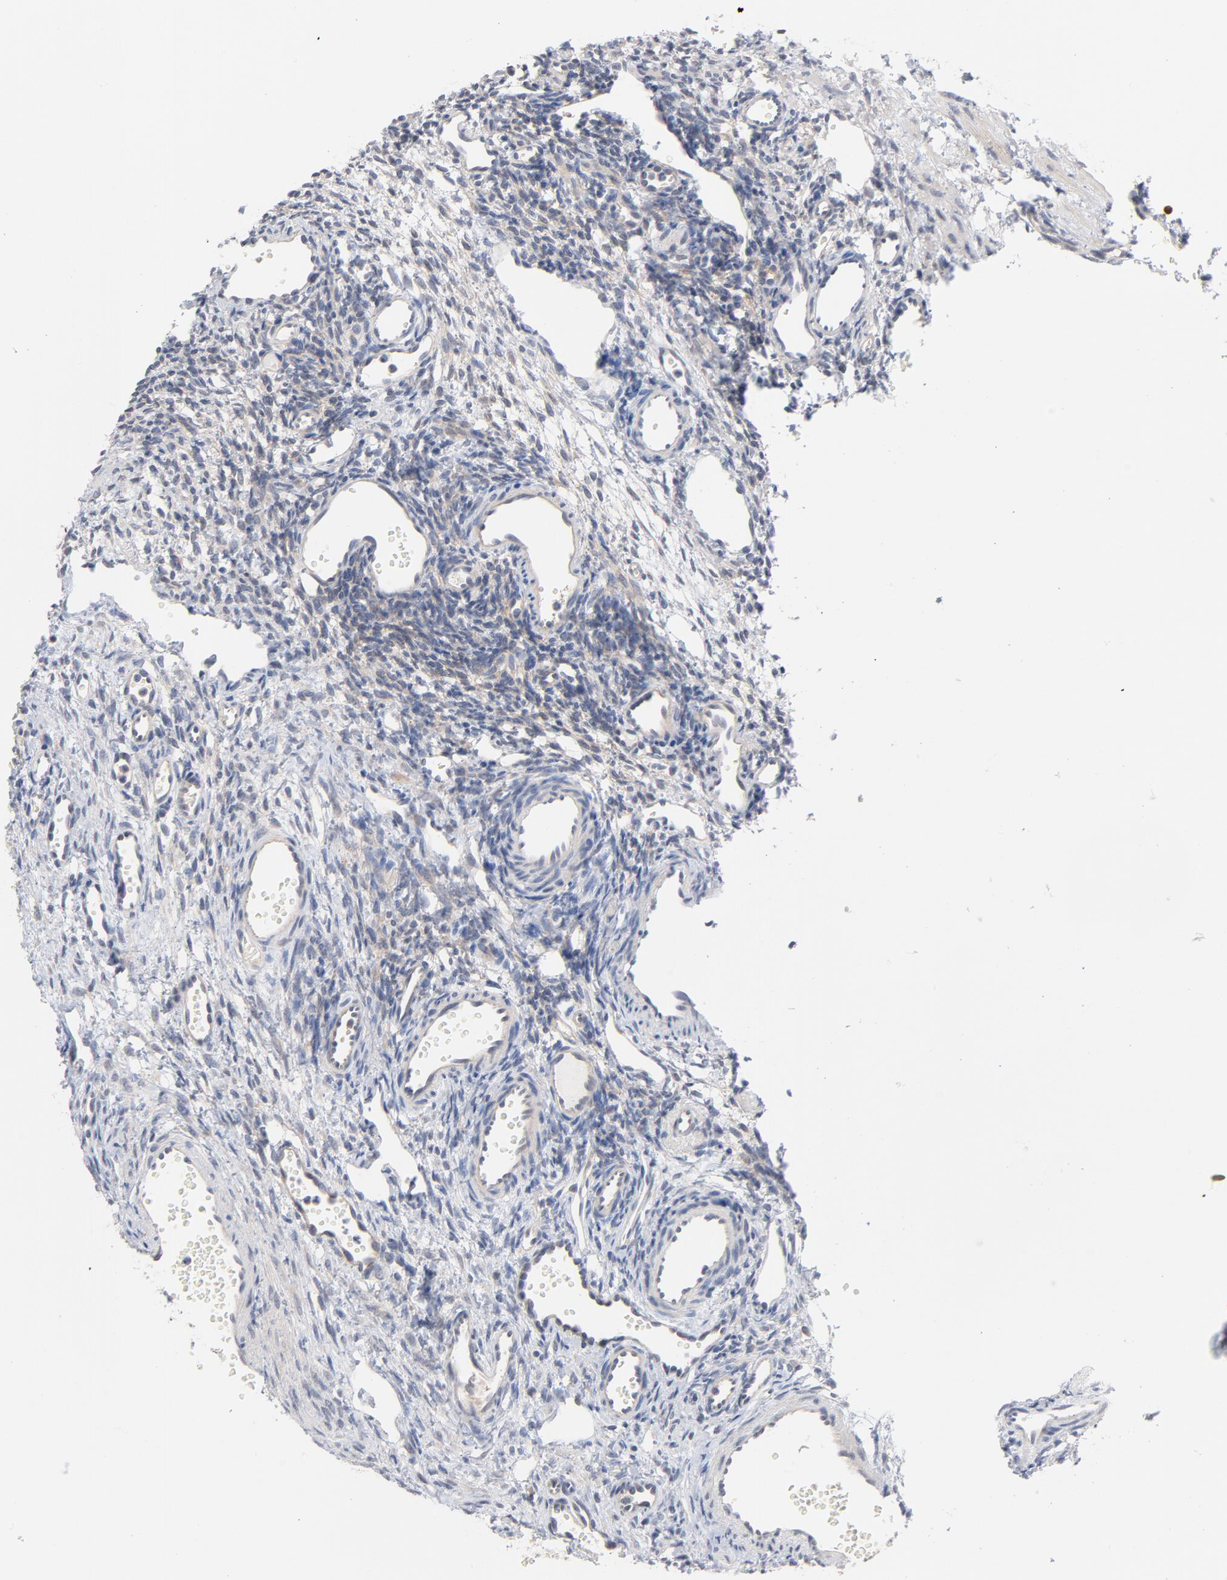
{"staining": {"intensity": "negative", "quantity": "none", "location": "none"}, "tissue": "ovary", "cell_type": "Ovarian stroma cells", "image_type": "normal", "snomed": [{"axis": "morphology", "description": "Normal tissue, NOS"}, {"axis": "topography", "description": "Ovary"}], "caption": "Immunohistochemistry histopathology image of benign ovary: human ovary stained with DAB exhibits no significant protein expression in ovarian stroma cells.", "gene": "UBL4A", "patient": {"sex": "female", "age": 33}}